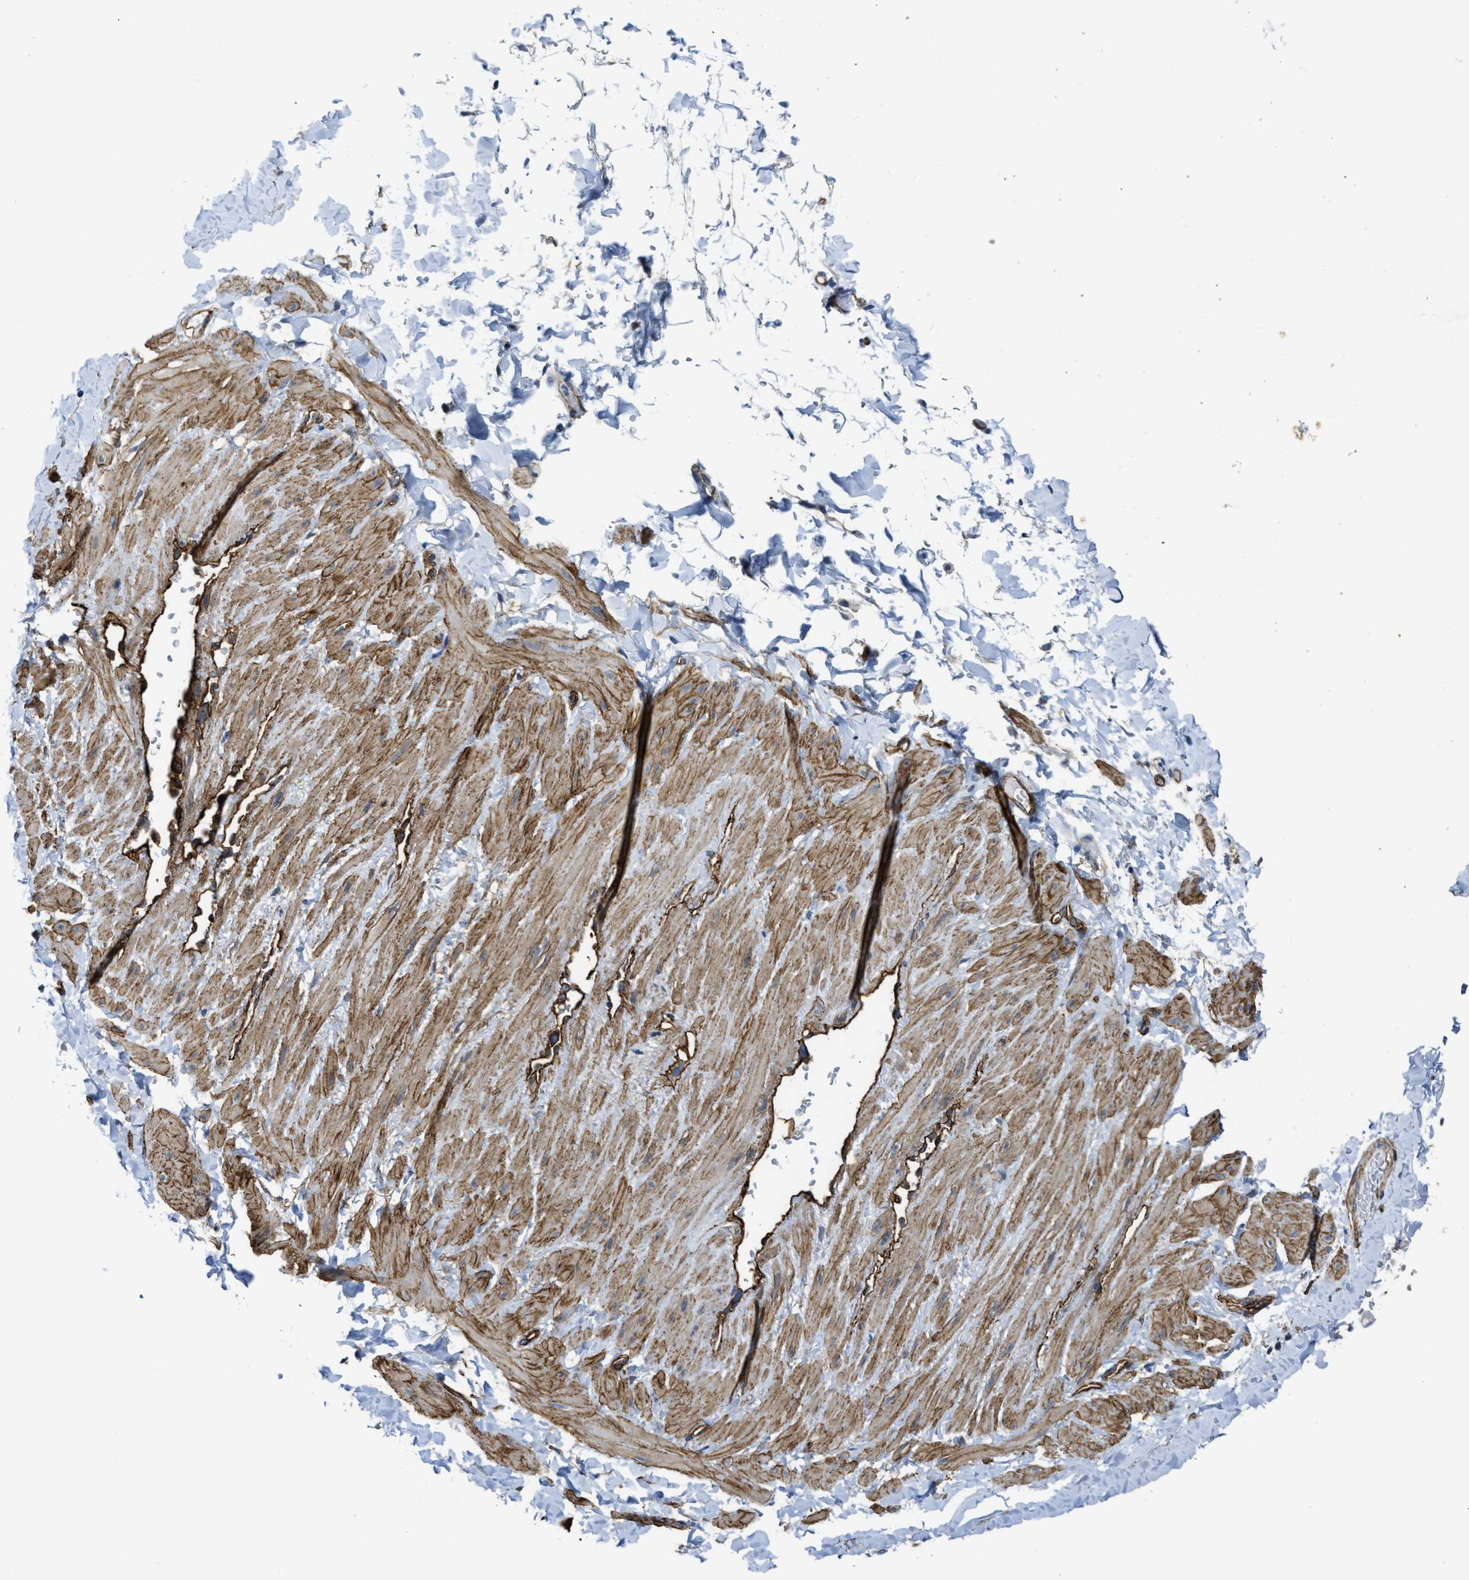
{"staining": {"intensity": "moderate", "quantity": ">75%", "location": "cytoplasmic/membranous"}, "tissue": "adipose tissue", "cell_type": "Adipocytes", "image_type": "normal", "snomed": [{"axis": "morphology", "description": "Normal tissue, NOS"}, {"axis": "topography", "description": "Adipose tissue"}, {"axis": "topography", "description": "Vascular tissue"}, {"axis": "topography", "description": "Peripheral nerve tissue"}], "caption": "A brown stain labels moderate cytoplasmic/membranous positivity of a protein in adipocytes of unremarkable adipose tissue. (Stains: DAB in brown, nuclei in blue, Microscopy: brightfield microscopy at high magnification).", "gene": "NAB1", "patient": {"sex": "male", "age": 25}}